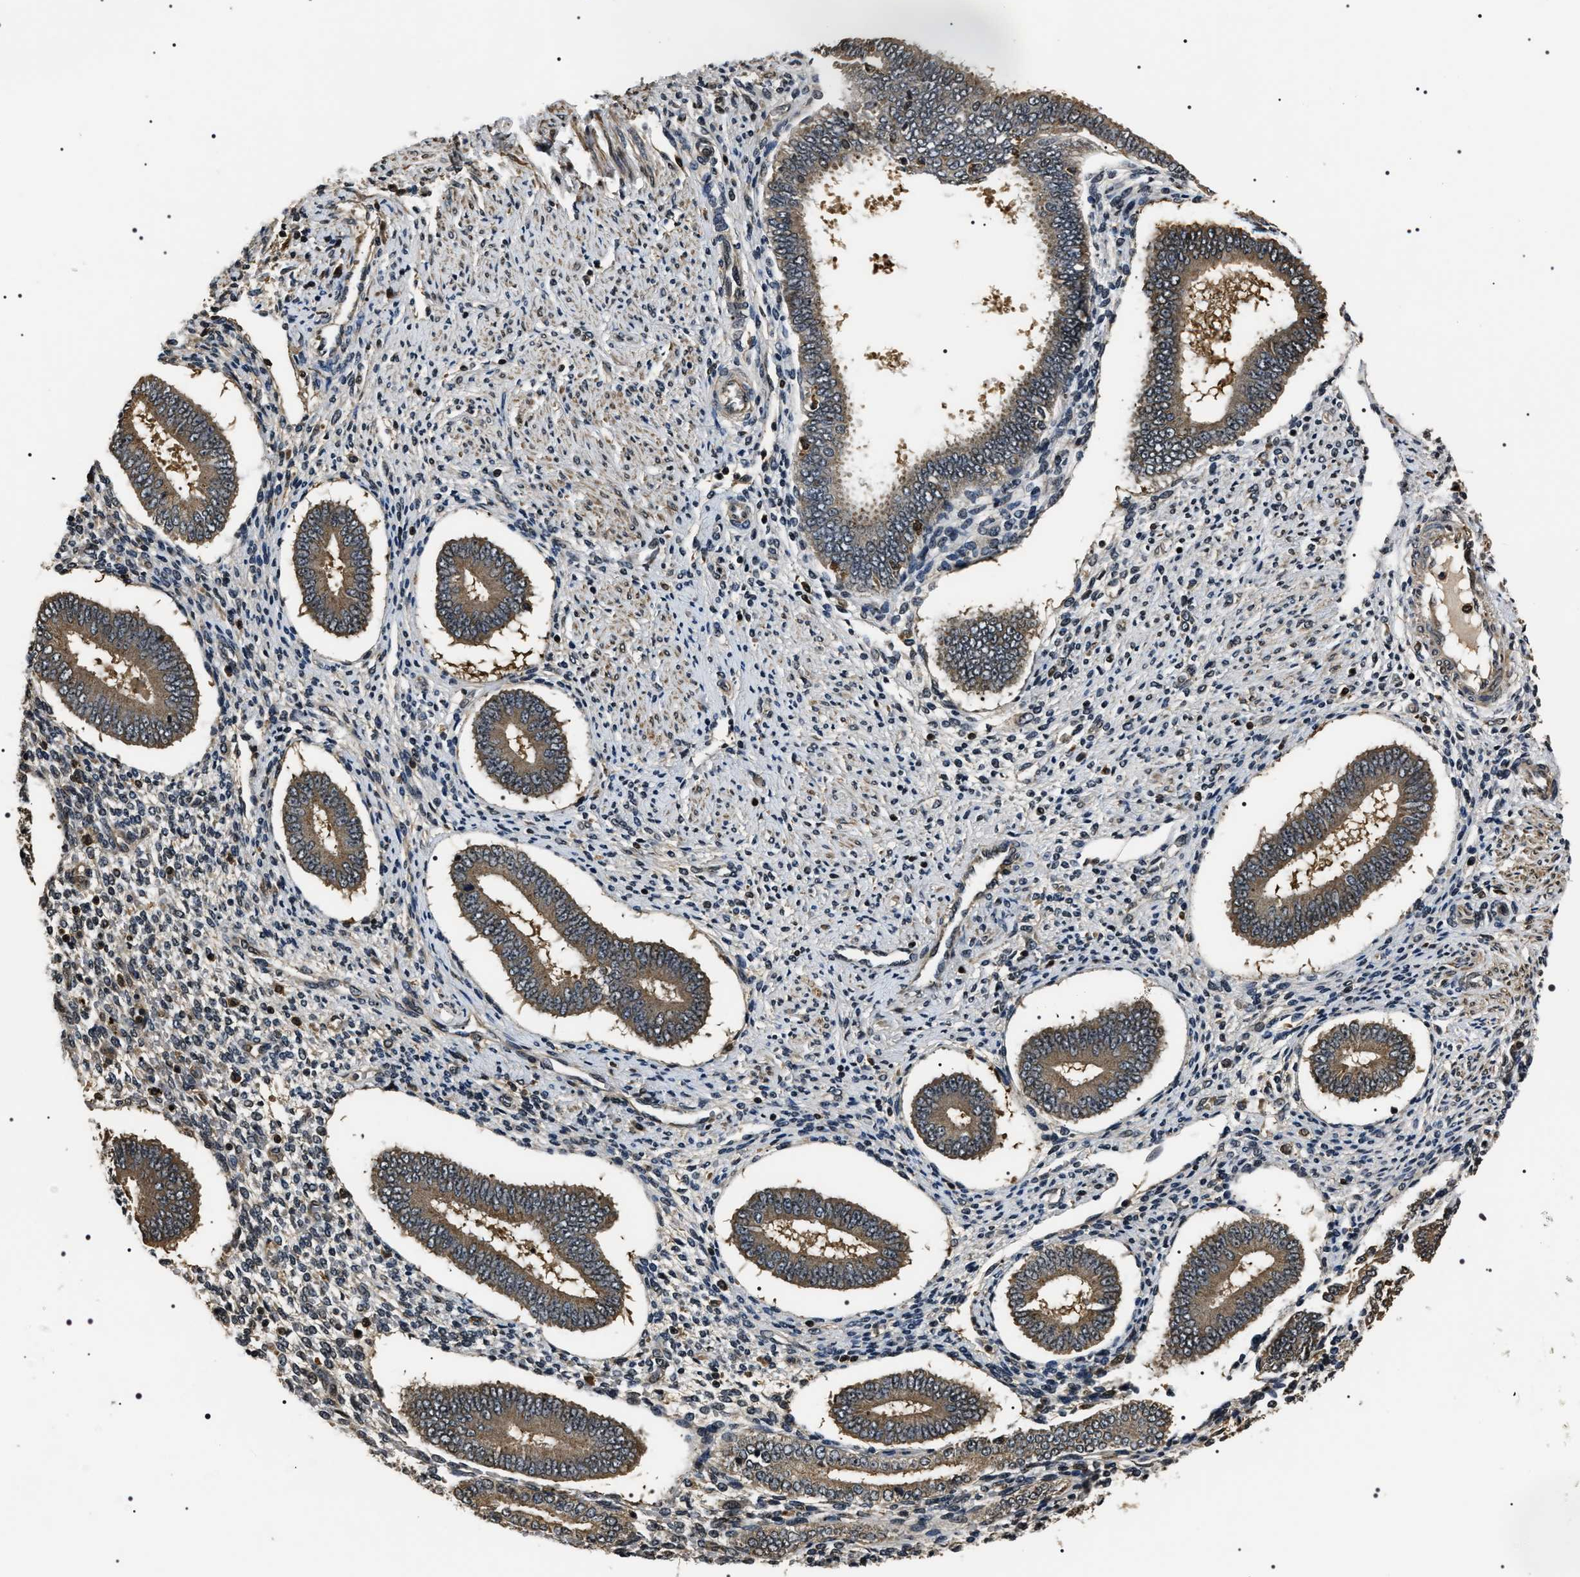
{"staining": {"intensity": "weak", "quantity": "<25%", "location": "cytoplasmic/membranous"}, "tissue": "endometrium", "cell_type": "Cells in endometrial stroma", "image_type": "normal", "snomed": [{"axis": "morphology", "description": "Normal tissue, NOS"}, {"axis": "topography", "description": "Endometrium"}], "caption": "Photomicrograph shows no protein staining in cells in endometrial stroma of benign endometrium.", "gene": "ARHGAP22", "patient": {"sex": "female", "age": 42}}